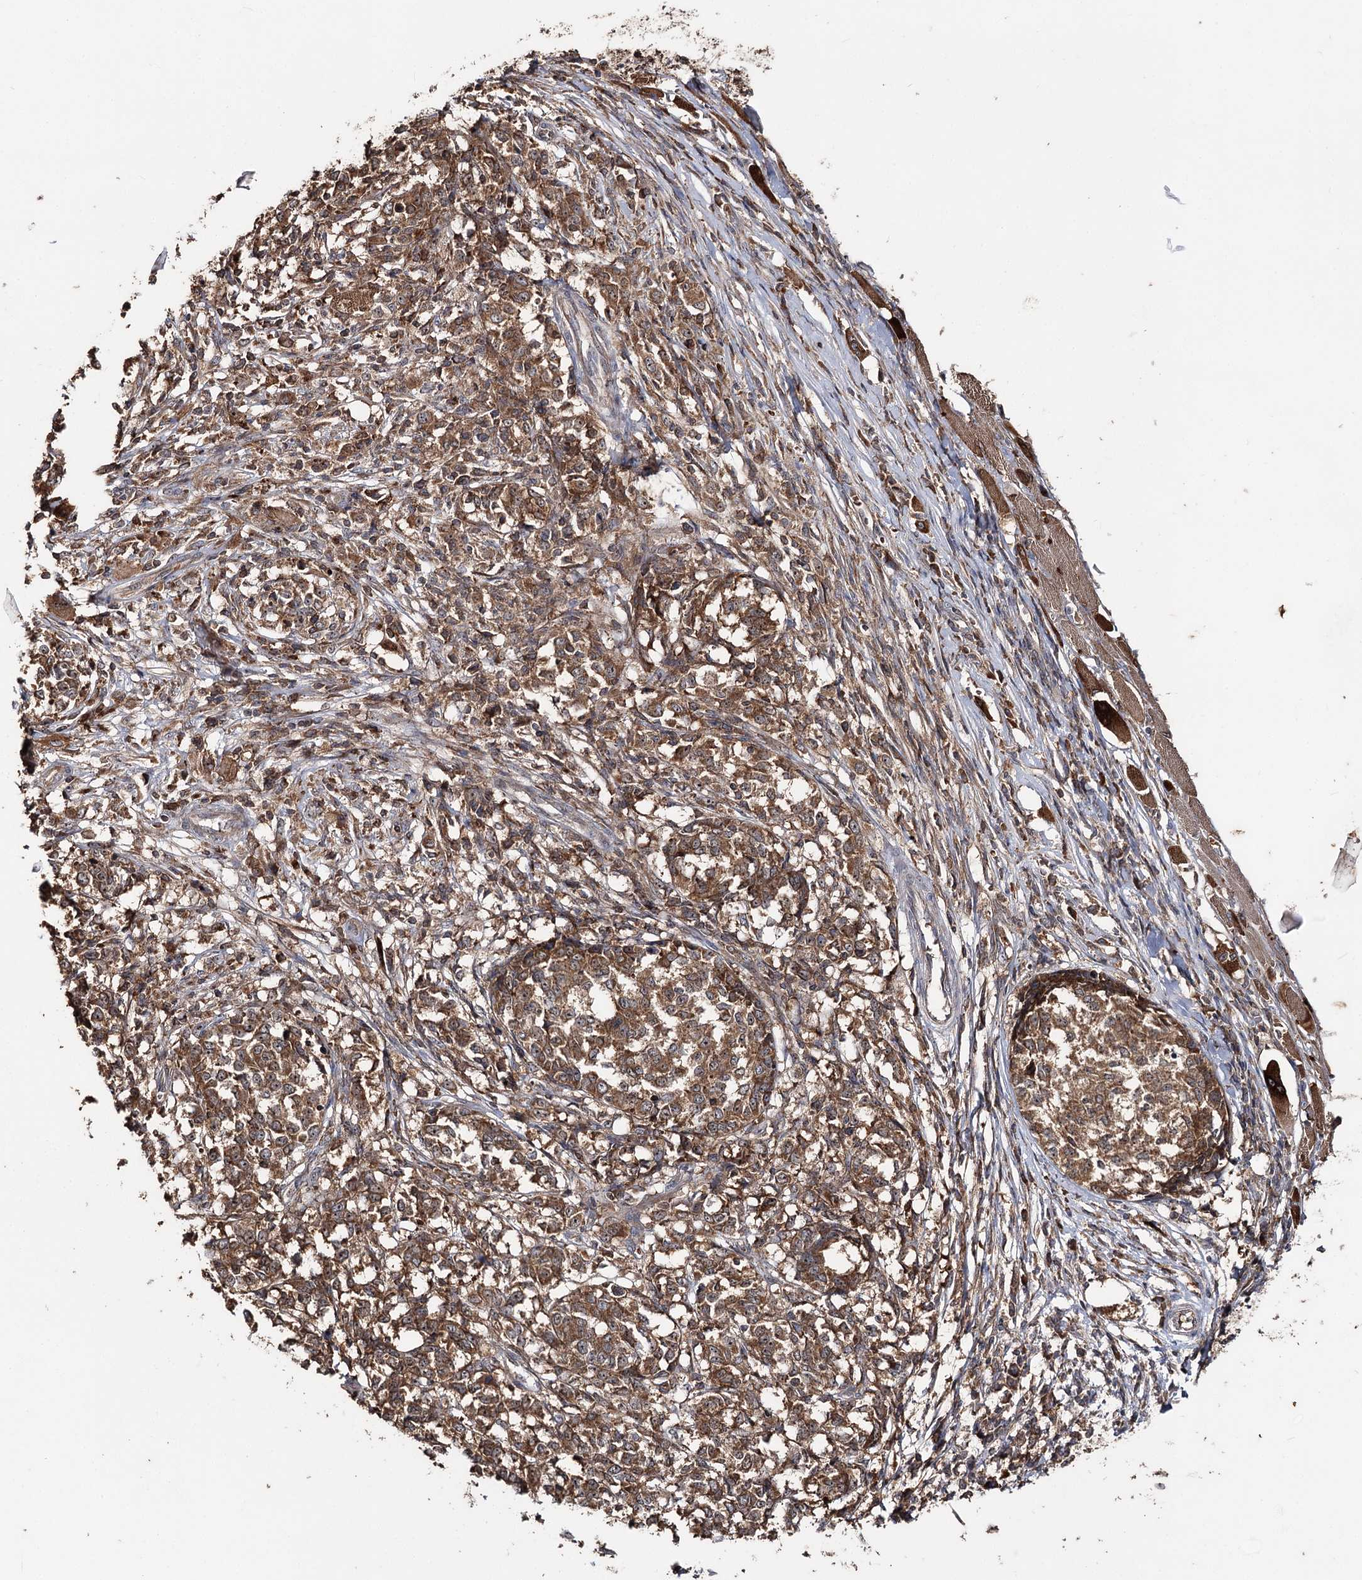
{"staining": {"intensity": "moderate", "quantity": ">75%", "location": "cytoplasmic/membranous,nuclear"}, "tissue": "melanoma", "cell_type": "Tumor cells", "image_type": "cancer", "snomed": [{"axis": "morphology", "description": "Malignant melanoma, NOS"}, {"axis": "topography", "description": "Skin"}], "caption": "Immunohistochemical staining of melanoma shows medium levels of moderate cytoplasmic/membranous and nuclear expression in approximately >75% of tumor cells.", "gene": "FAM53B", "patient": {"sex": "female", "age": 72}}